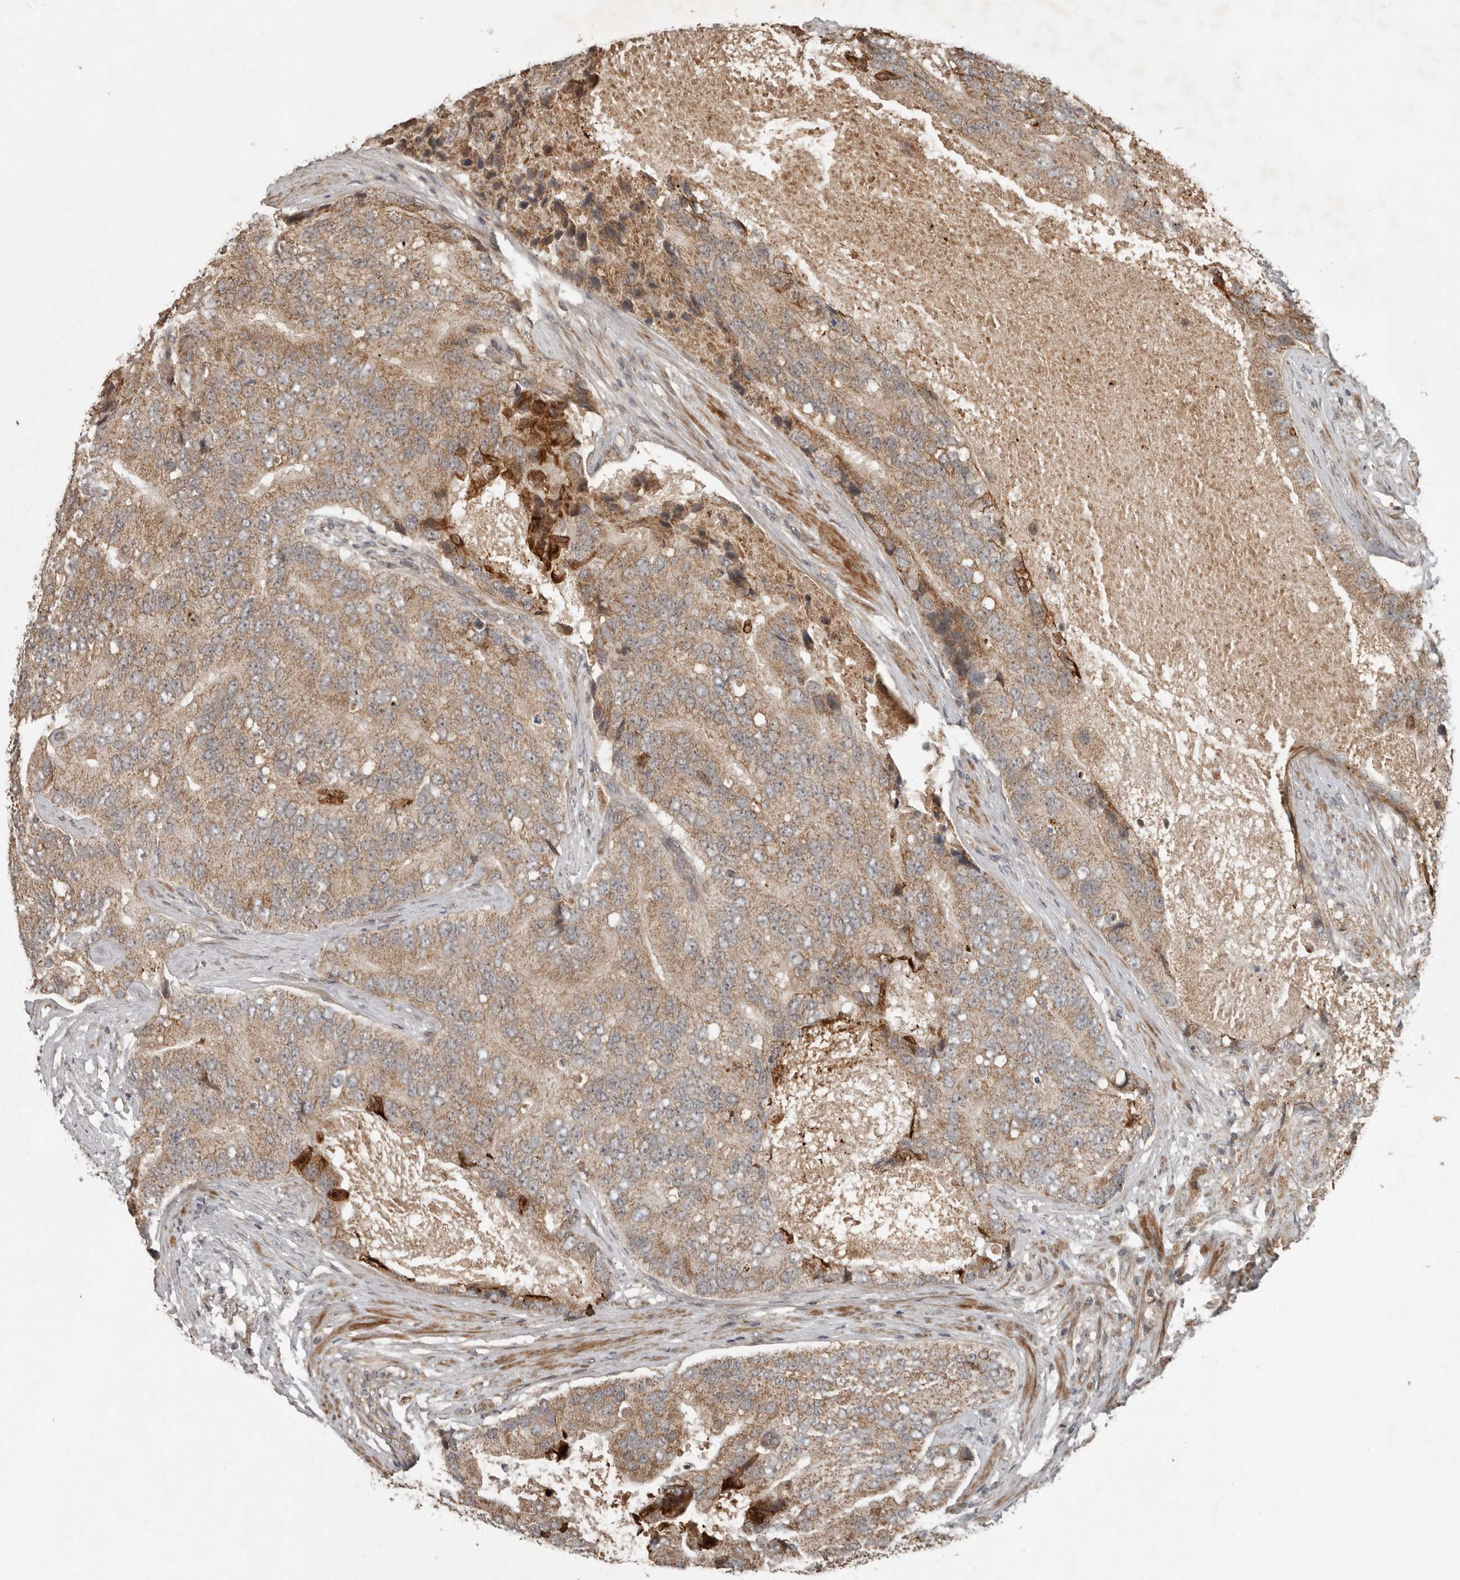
{"staining": {"intensity": "moderate", "quantity": ">75%", "location": "cytoplasmic/membranous"}, "tissue": "prostate cancer", "cell_type": "Tumor cells", "image_type": "cancer", "snomed": [{"axis": "morphology", "description": "Adenocarcinoma, High grade"}, {"axis": "topography", "description": "Prostate"}], "caption": "DAB (3,3'-diaminobenzidine) immunohistochemical staining of human prostate adenocarcinoma (high-grade) reveals moderate cytoplasmic/membranous protein expression in about >75% of tumor cells.", "gene": "SLC6A7", "patient": {"sex": "male", "age": 70}}